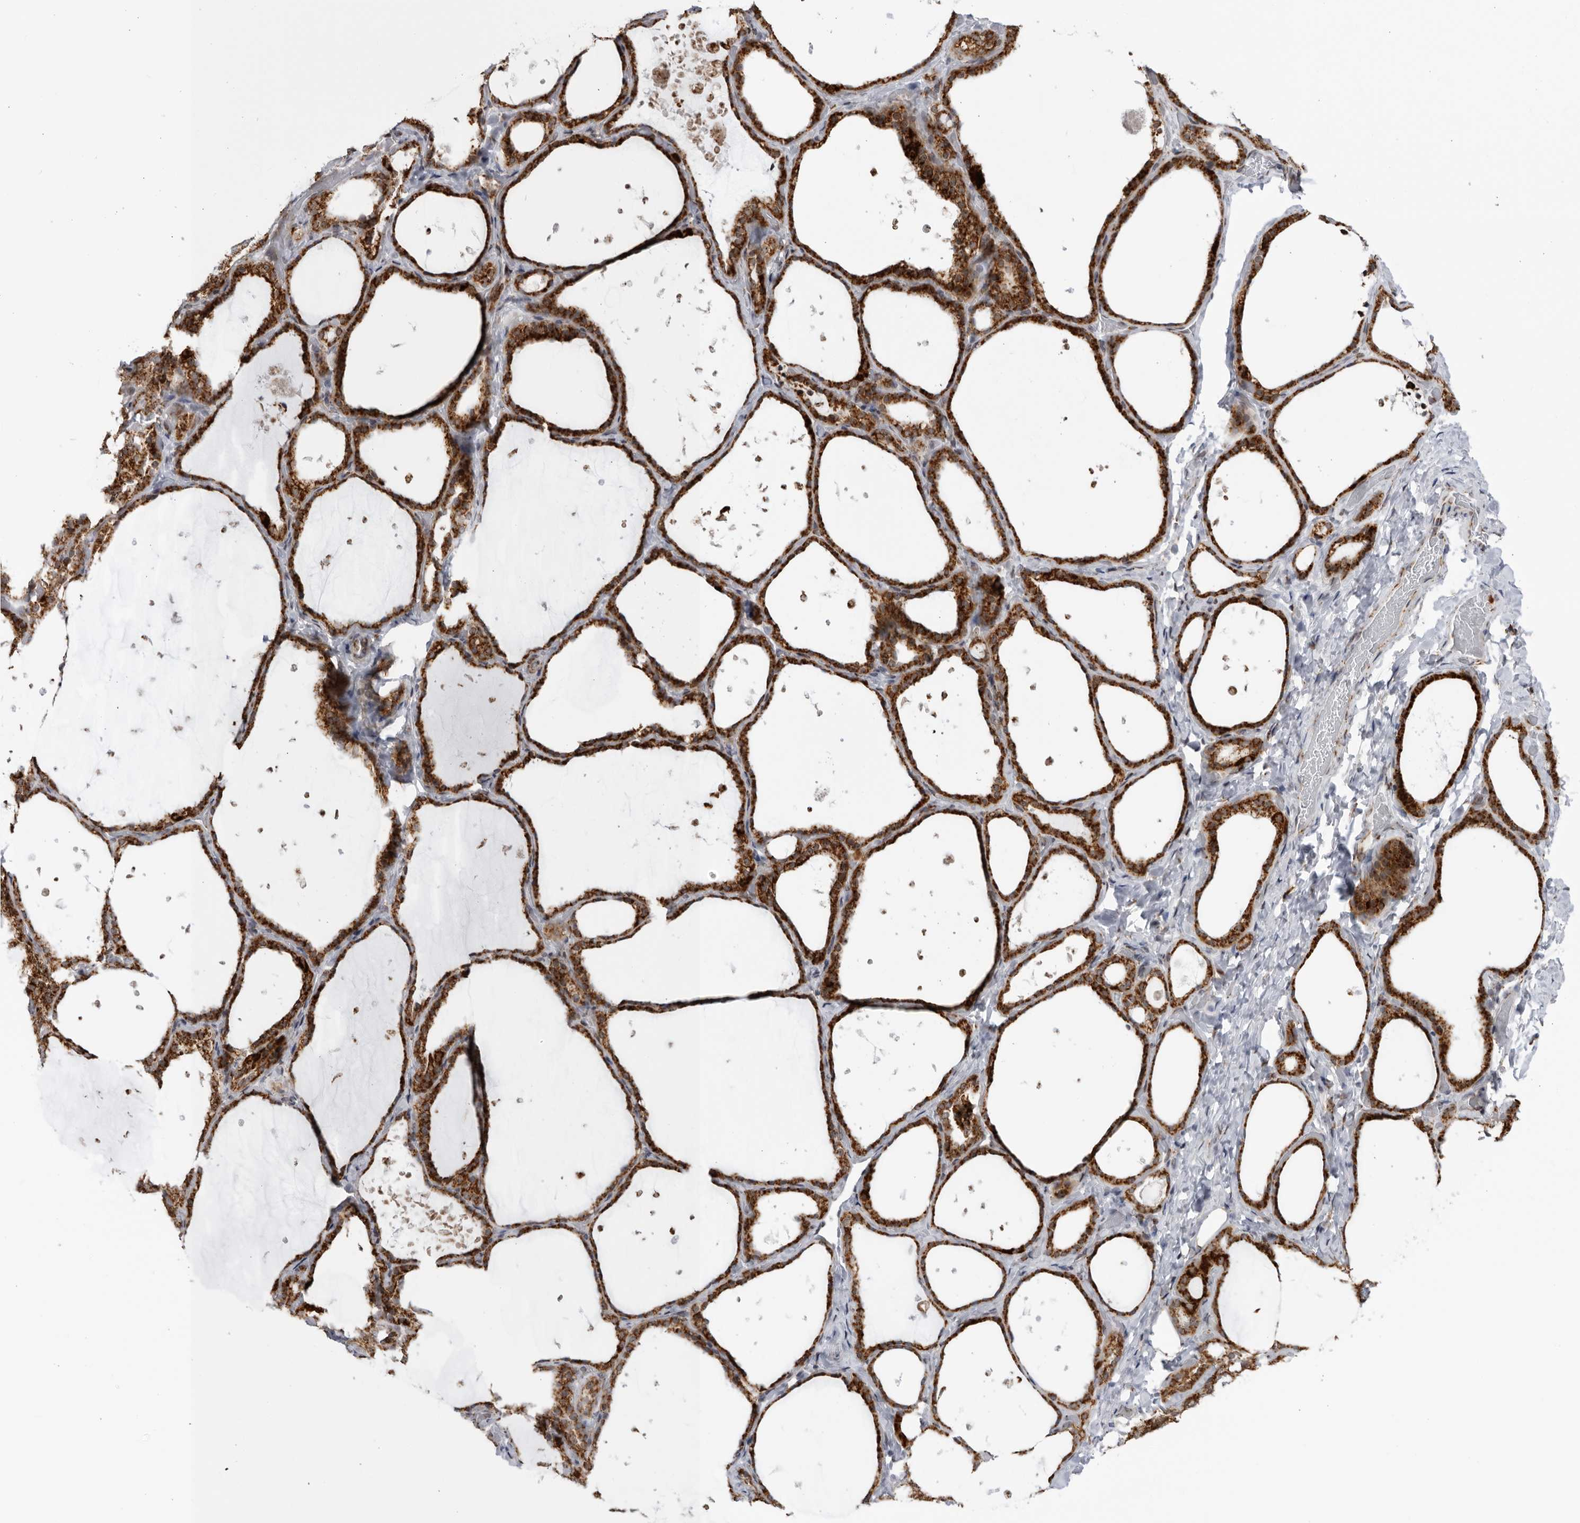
{"staining": {"intensity": "strong", "quantity": ">75%", "location": "cytoplasmic/membranous"}, "tissue": "thyroid gland", "cell_type": "Glandular cells", "image_type": "normal", "snomed": [{"axis": "morphology", "description": "Normal tissue, NOS"}, {"axis": "topography", "description": "Thyroid gland"}], "caption": "Immunohistochemistry (DAB (3,3'-diaminobenzidine)) staining of normal thyroid gland exhibits strong cytoplasmic/membranous protein staining in about >75% of glandular cells.", "gene": "RBM34", "patient": {"sex": "female", "age": 44}}